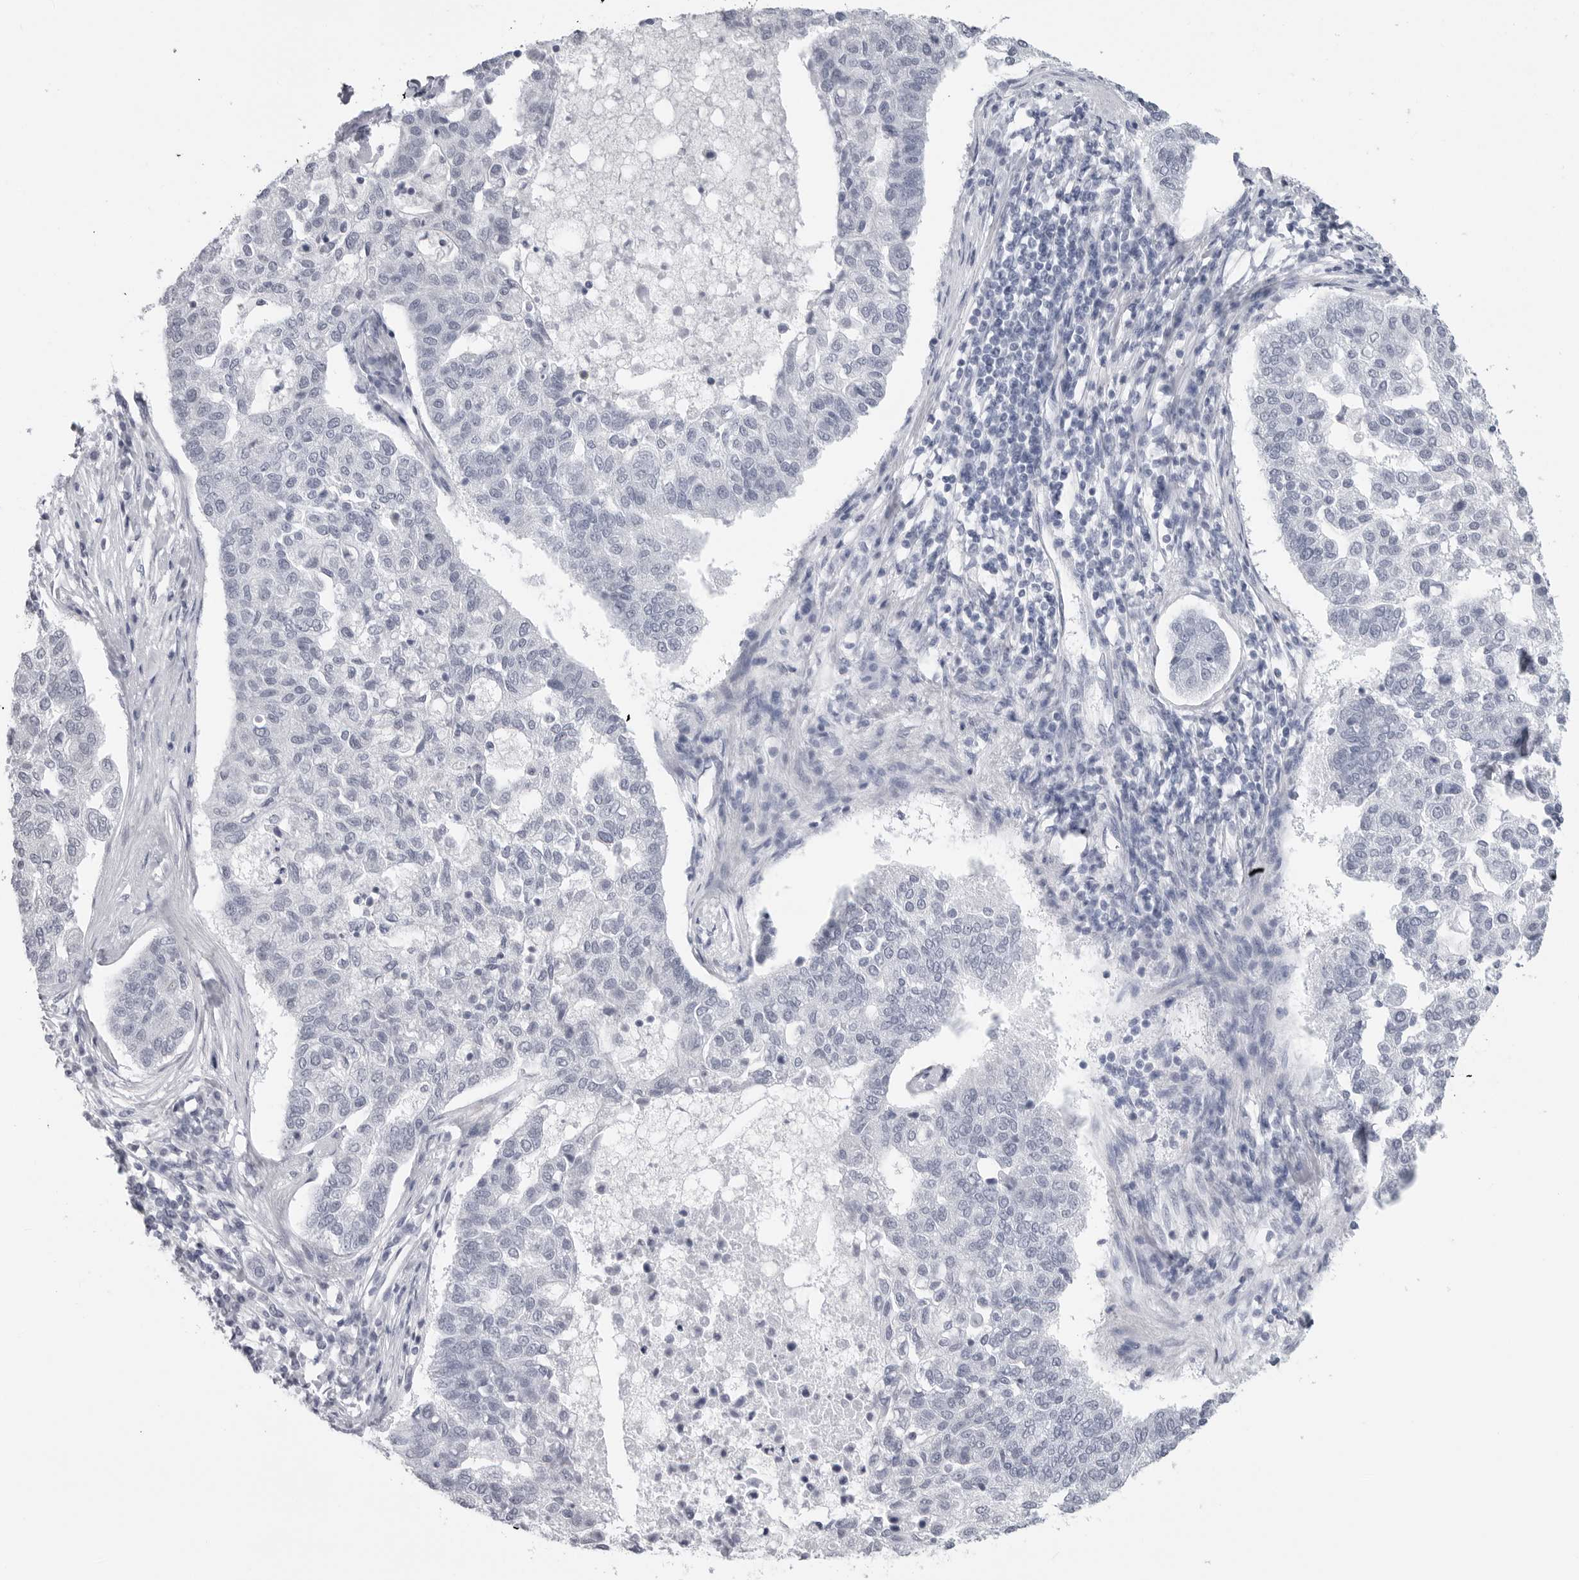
{"staining": {"intensity": "negative", "quantity": "none", "location": "none"}, "tissue": "pancreatic cancer", "cell_type": "Tumor cells", "image_type": "cancer", "snomed": [{"axis": "morphology", "description": "Adenocarcinoma, NOS"}, {"axis": "topography", "description": "Pancreas"}], "caption": "The micrograph reveals no significant positivity in tumor cells of pancreatic adenocarcinoma.", "gene": "PGA3", "patient": {"sex": "female", "age": 61}}